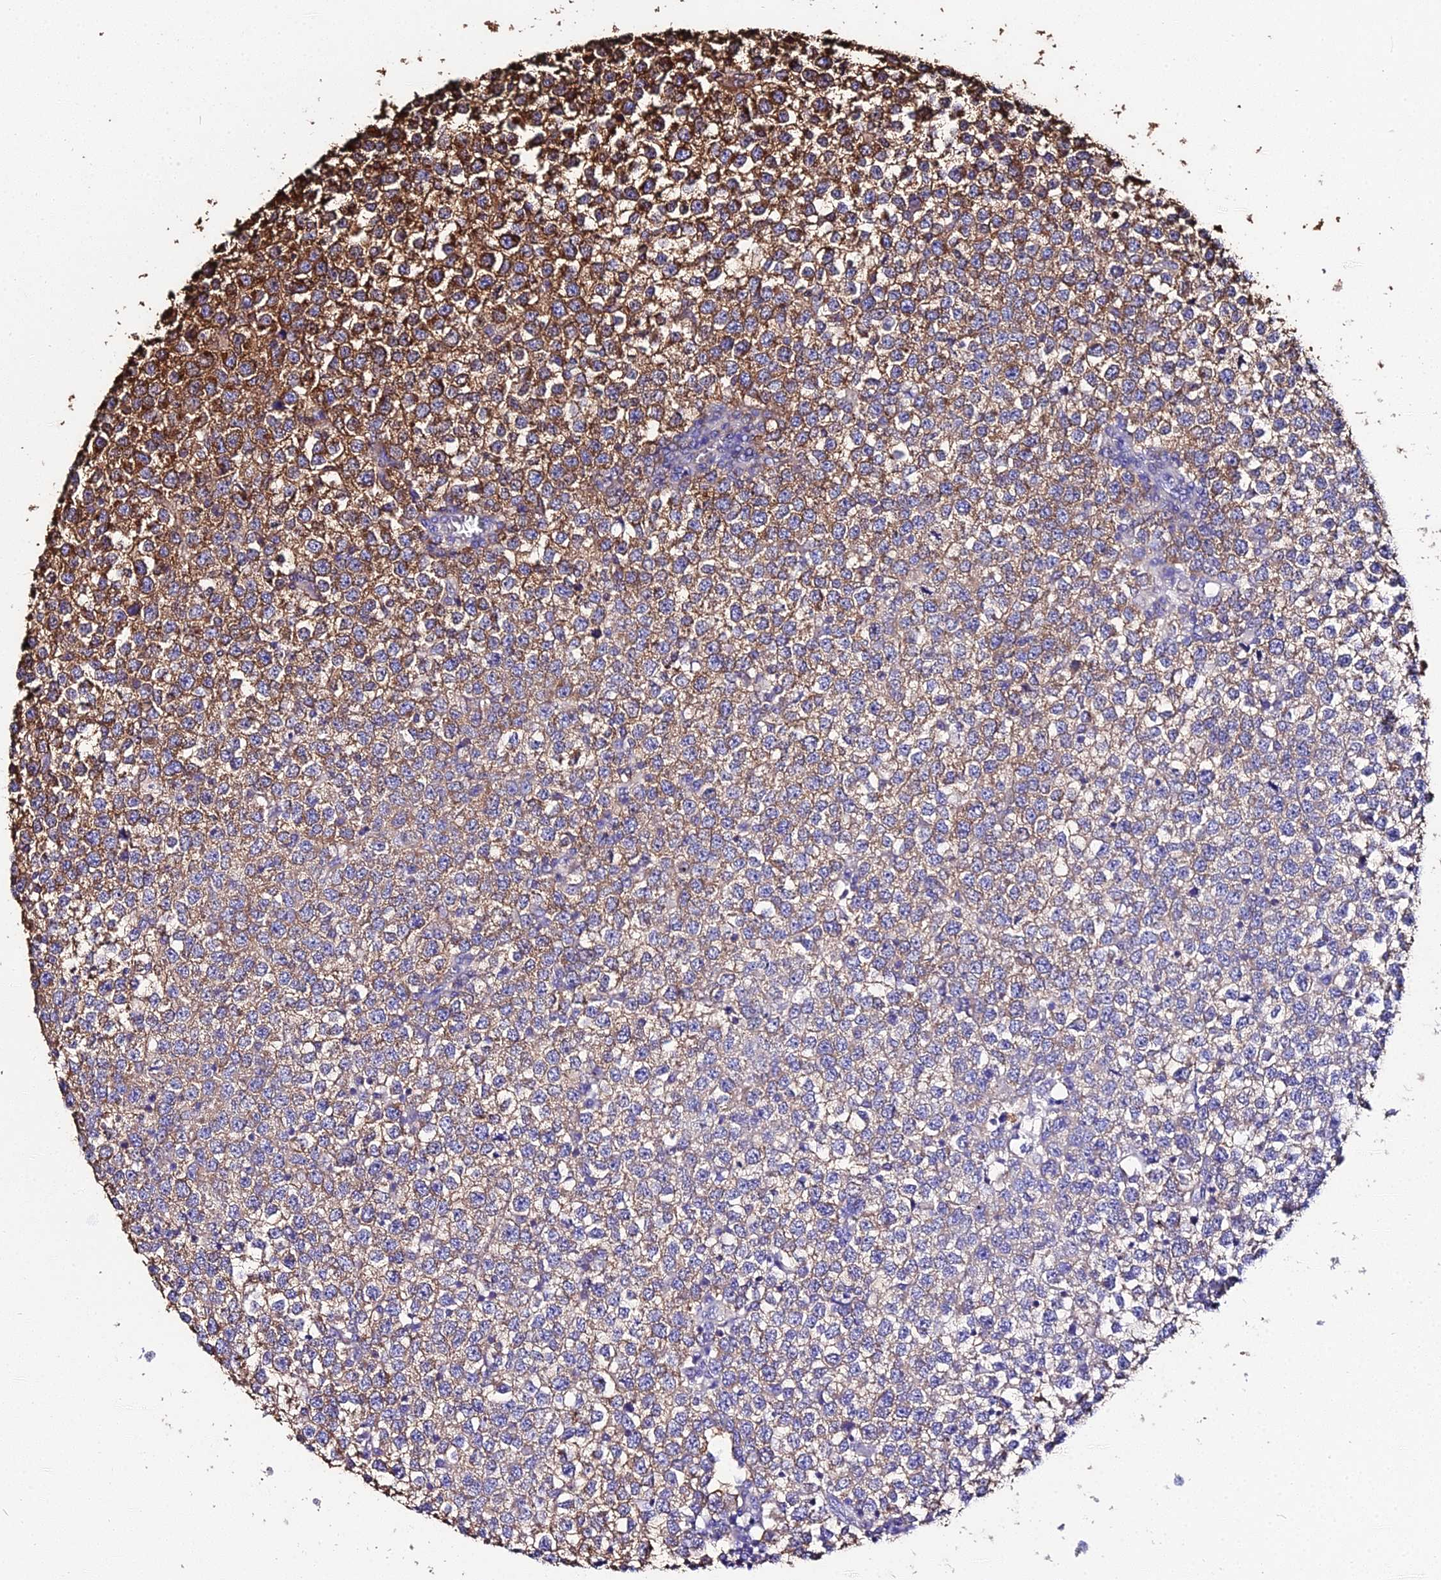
{"staining": {"intensity": "strong", "quantity": "25%-75%", "location": "cytoplasmic/membranous"}, "tissue": "testis cancer", "cell_type": "Tumor cells", "image_type": "cancer", "snomed": [{"axis": "morphology", "description": "Seminoma, NOS"}, {"axis": "topography", "description": "Testis"}], "caption": "Testis cancer (seminoma) stained with a protein marker shows strong staining in tumor cells.", "gene": "TUBA3D", "patient": {"sex": "male", "age": 65}}